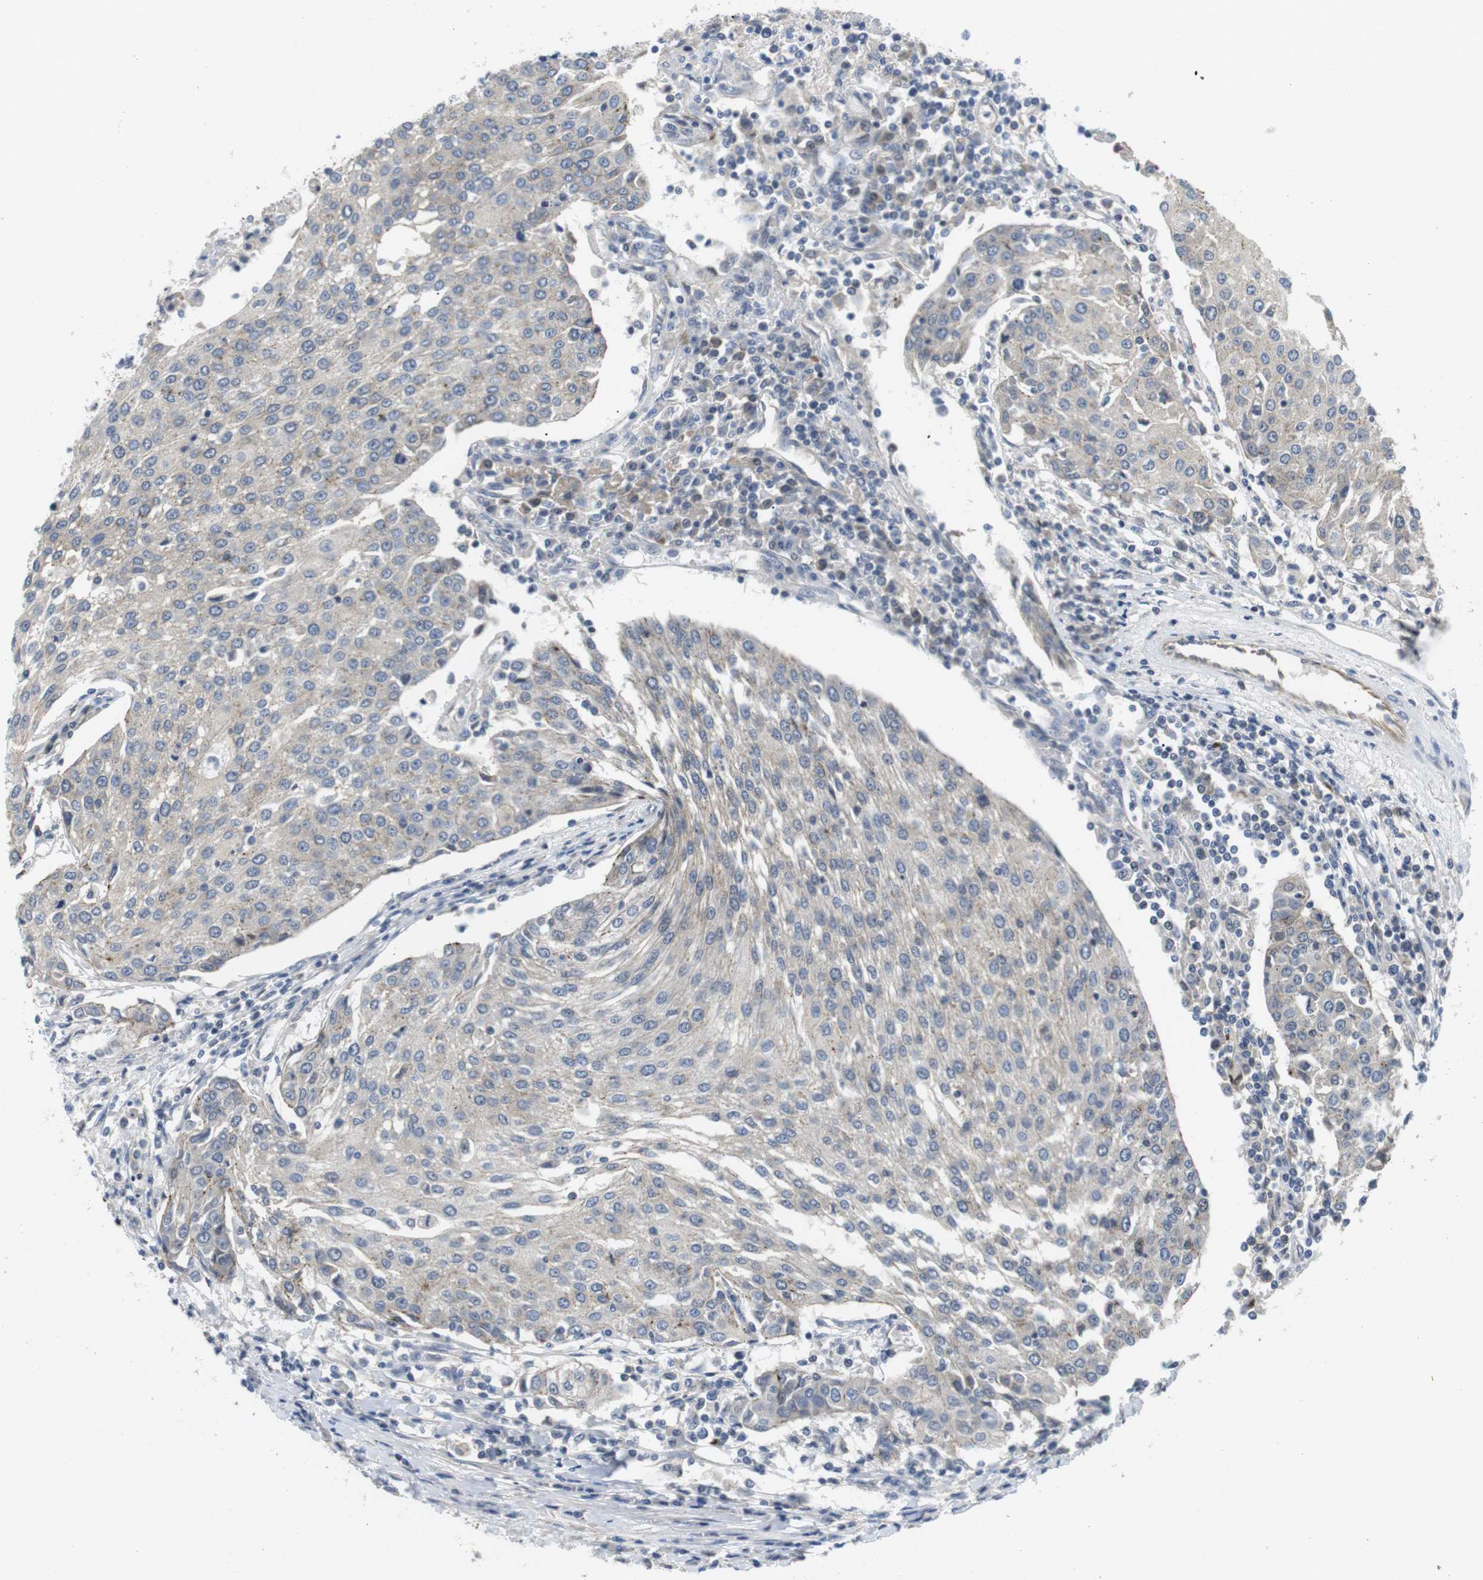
{"staining": {"intensity": "negative", "quantity": "none", "location": "none"}, "tissue": "urothelial cancer", "cell_type": "Tumor cells", "image_type": "cancer", "snomed": [{"axis": "morphology", "description": "Urothelial carcinoma, High grade"}, {"axis": "topography", "description": "Urinary bladder"}], "caption": "Micrograph shows no protein expression in tumor cells of urothelial carcinoma (high-grade) tissue.", "gene": "NECTIN1", "patient": {"sex": "female", "age": 85}}